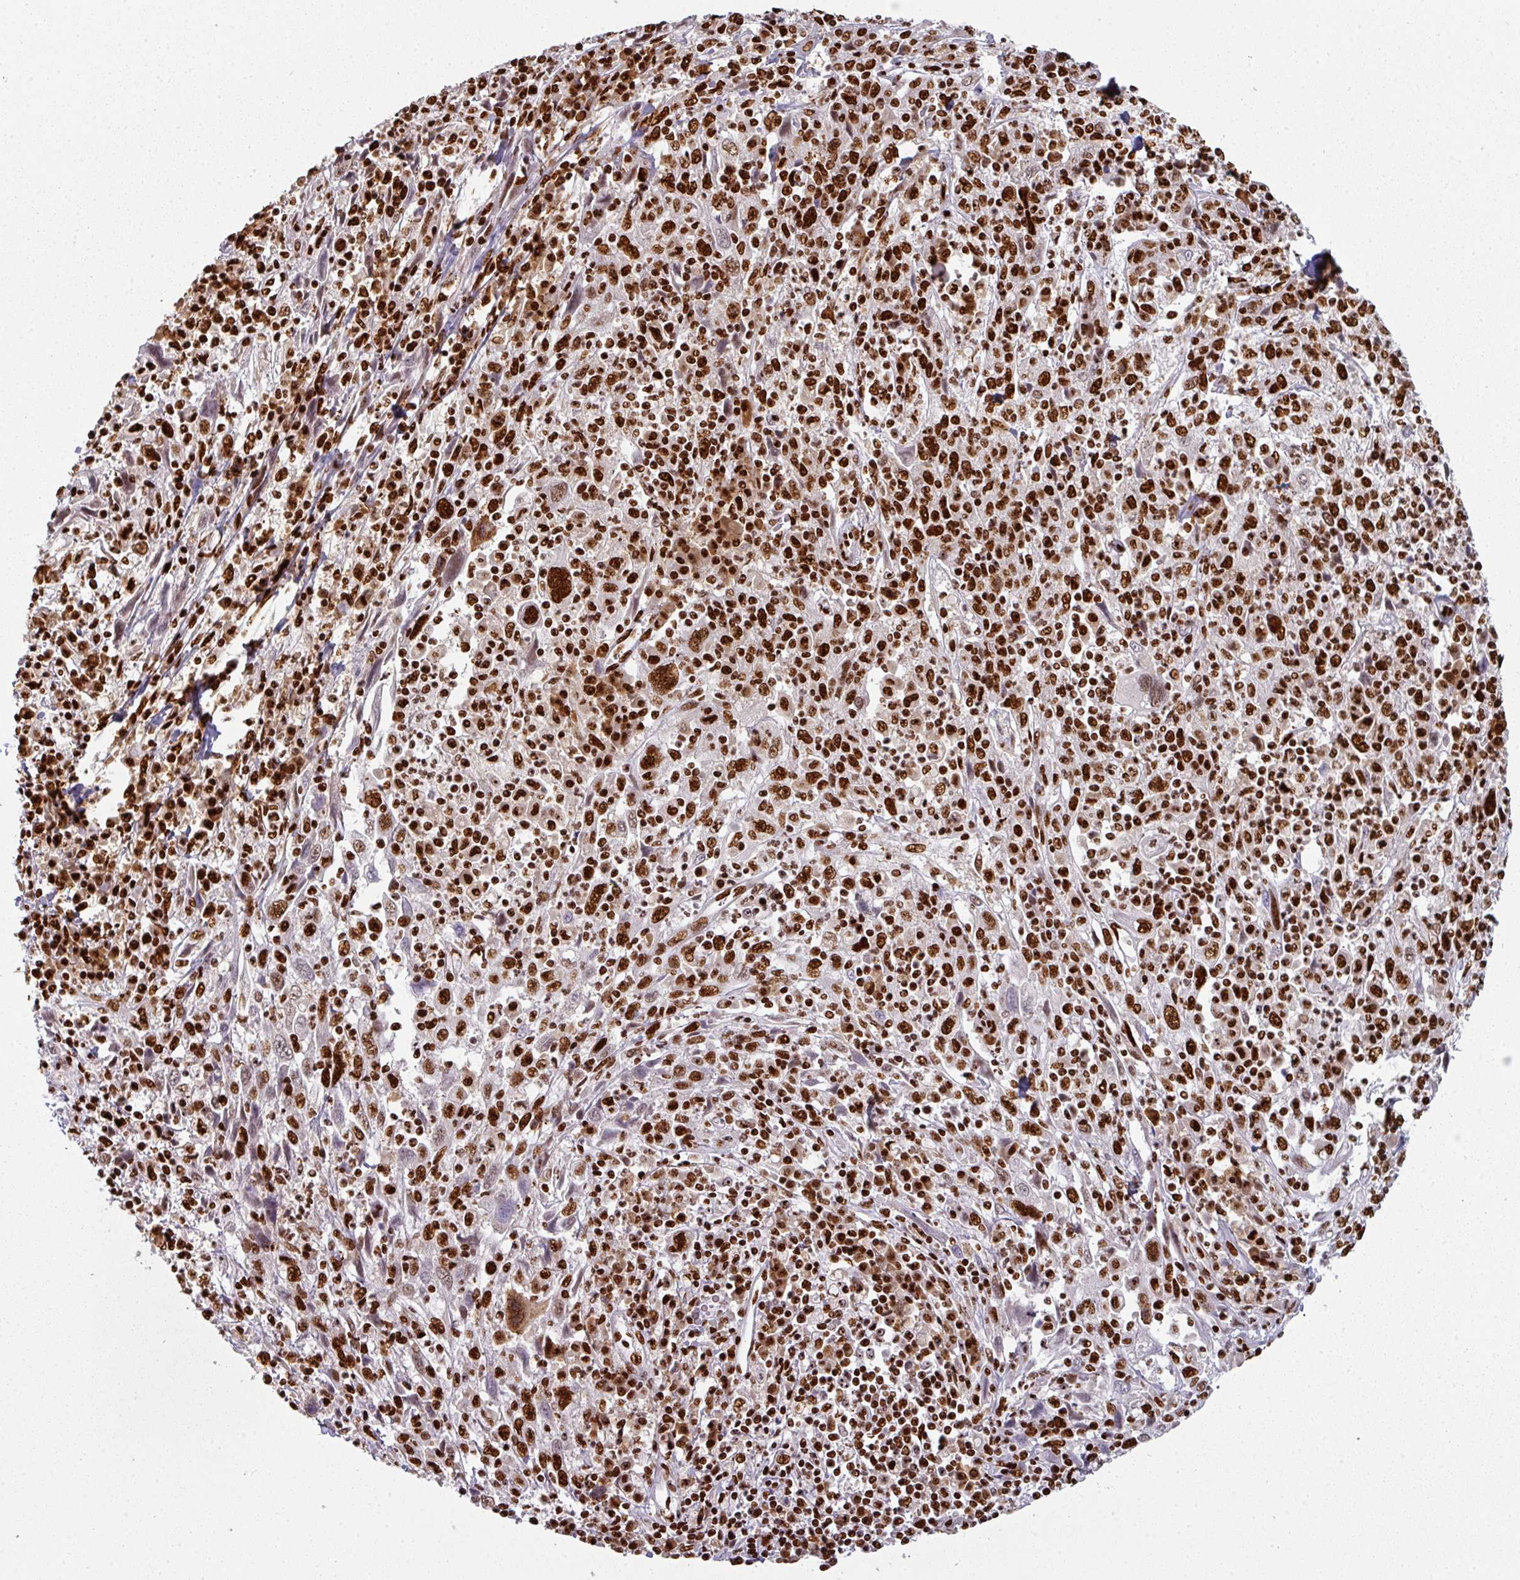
{"staining": {"intensity": "strong", "quantity": ">75%", "location": "nuclear"}, "tissue": "cervical cancer", "cell_type": "Tumor cells", "image_type": "cancer", "snomed": [{"axis": "morphology", "description": "Squamous cell carcinoma, NOS"}, {"axis": "topography", "description": "Cervix"}], "caption": "Human squamous cell carcinoma (cervical) stained for a protein (brown) reveals strong nuclear positive staining in about >75% of tumor cells.", "gene": "SIK3", "patient": {"sex": "female", "age": 46}}